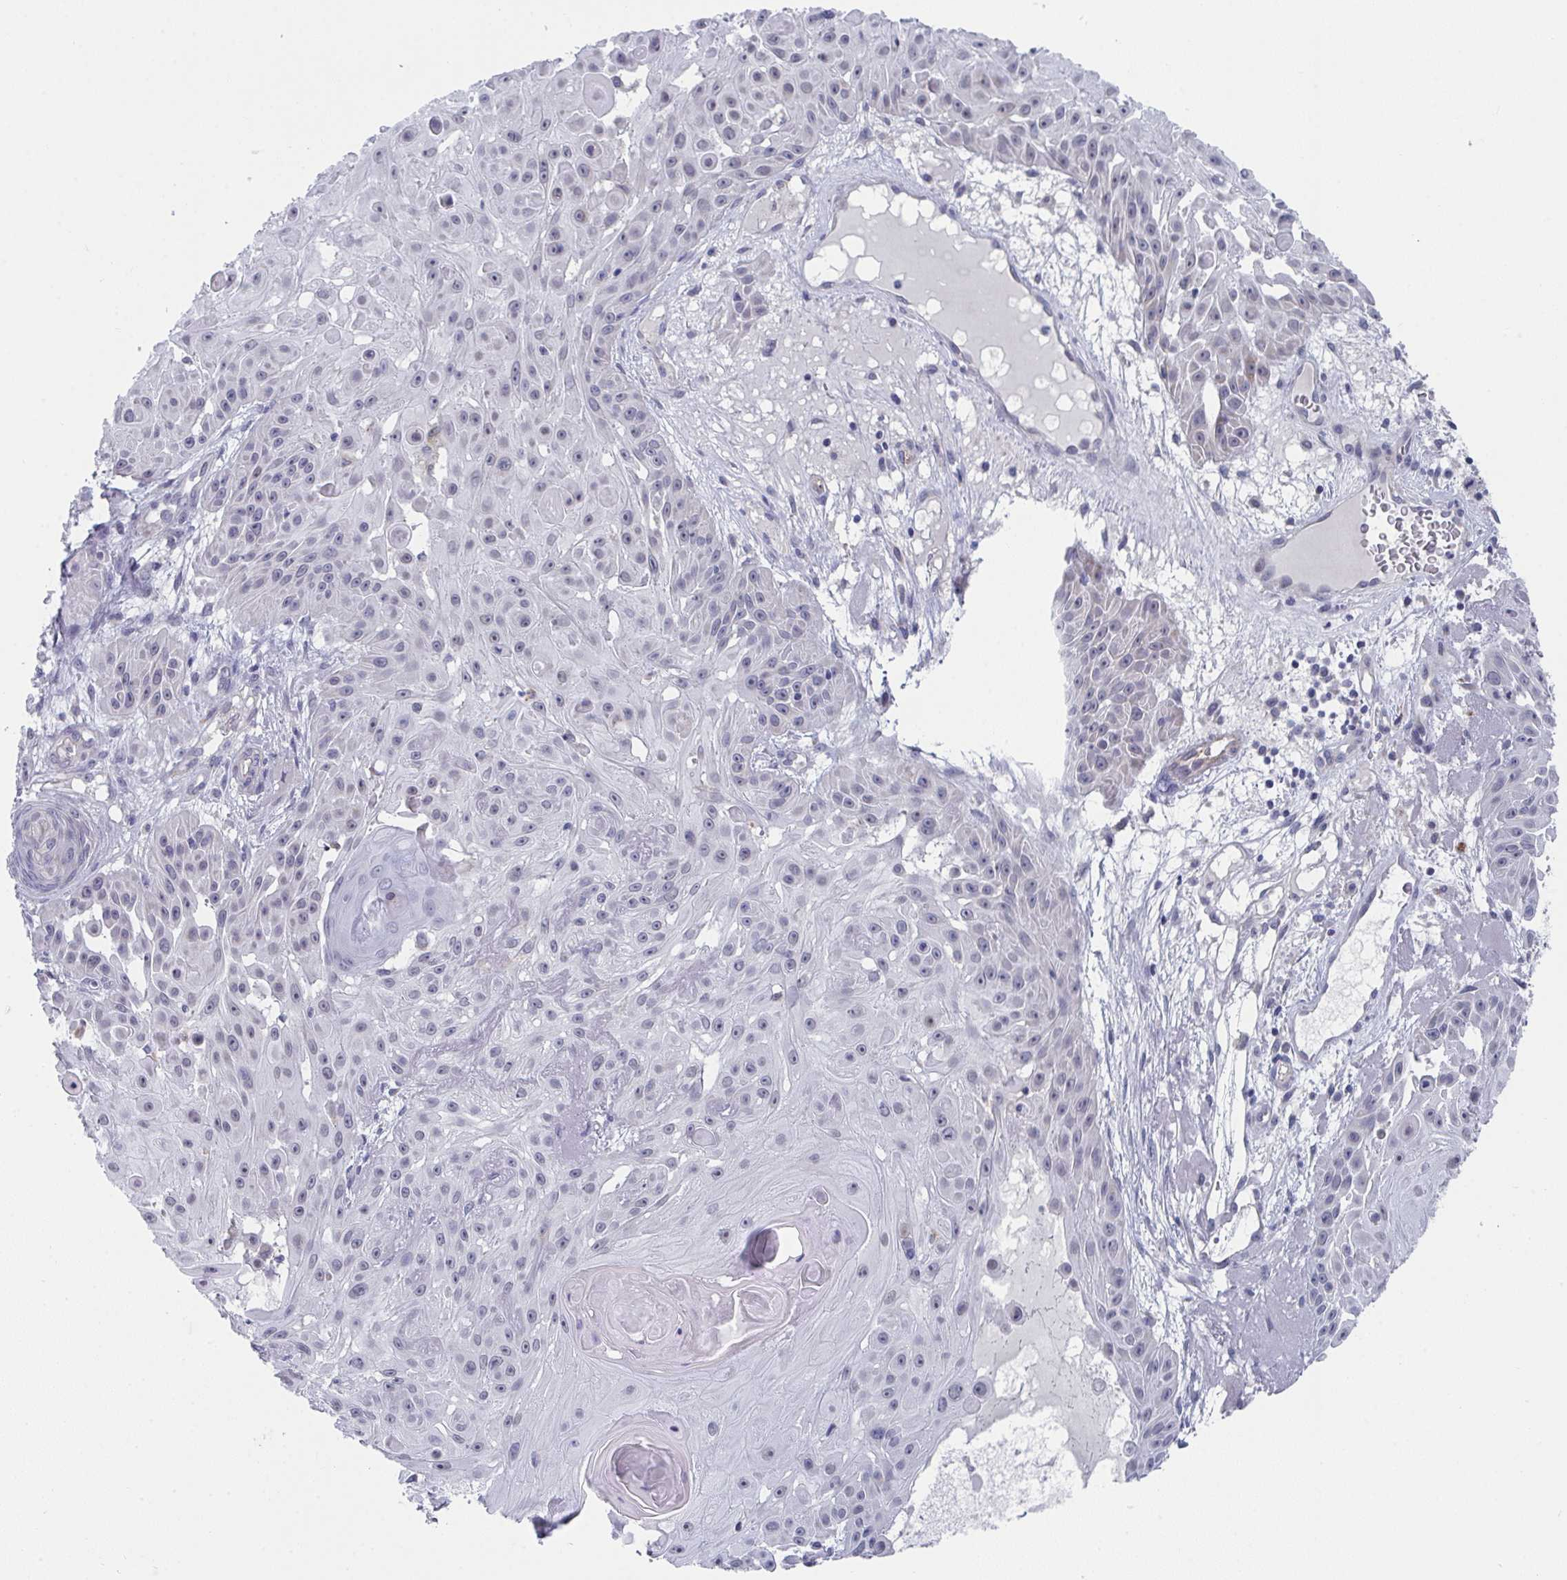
{"staining": {"intensity": "negative", "quantity": "none", "location": "none"}, "tissue": "skin cancer", "cell_type": "Tumor cells", "image_type": "cancer", "snomed": [{"axis": "morphology", "description": "Squamous cell carcinoma, NOS"}, {"axis": "topography", "description": "Skin"}], "caption": "Immunohistochemical staining of human skin cancer shows no significant expression in tumor cells.", "gene": "VWDE", "patient": {"sex": "male", "age": 91}}